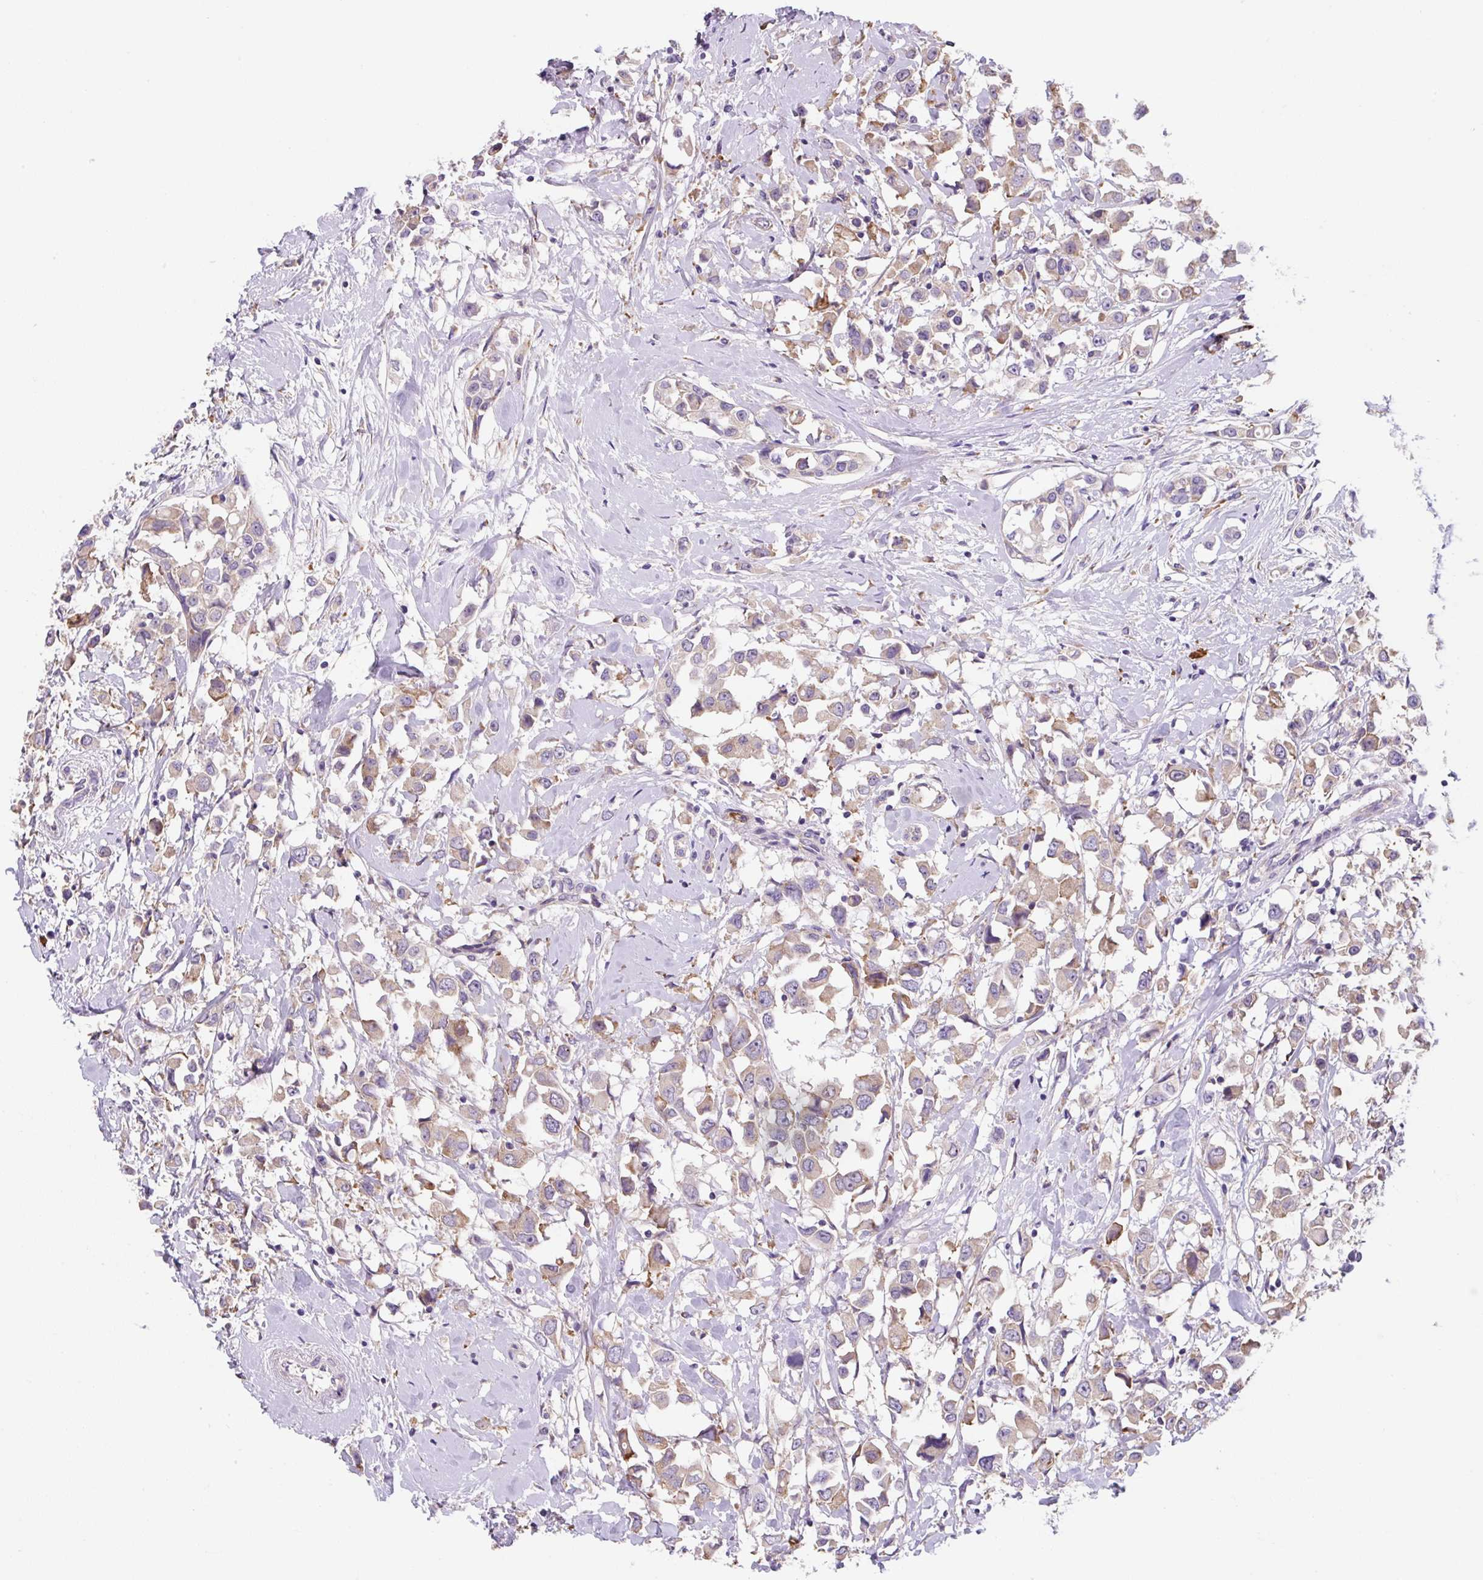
{"staining": {"intensity": "weak", "quantity": "25%-75%", "location": "cytoplasmic/membranous"}, "tissue": "breast cancer", "cell_type": "Tumor cells", "image_type": "cancer", "snomed": [{"axis": "morphology", "description": "Duct carcinoma"}, {"axis": "topography", "description": "Breast"}], "caption": "There is low levels of weak cytoplasmic/membranous positivity in tumor cells of breast cancer, as demonstrated by immunohistochemical staining (brown color).", "gene": "FZD5", "patient": {"sex": "female", "age": 61}}